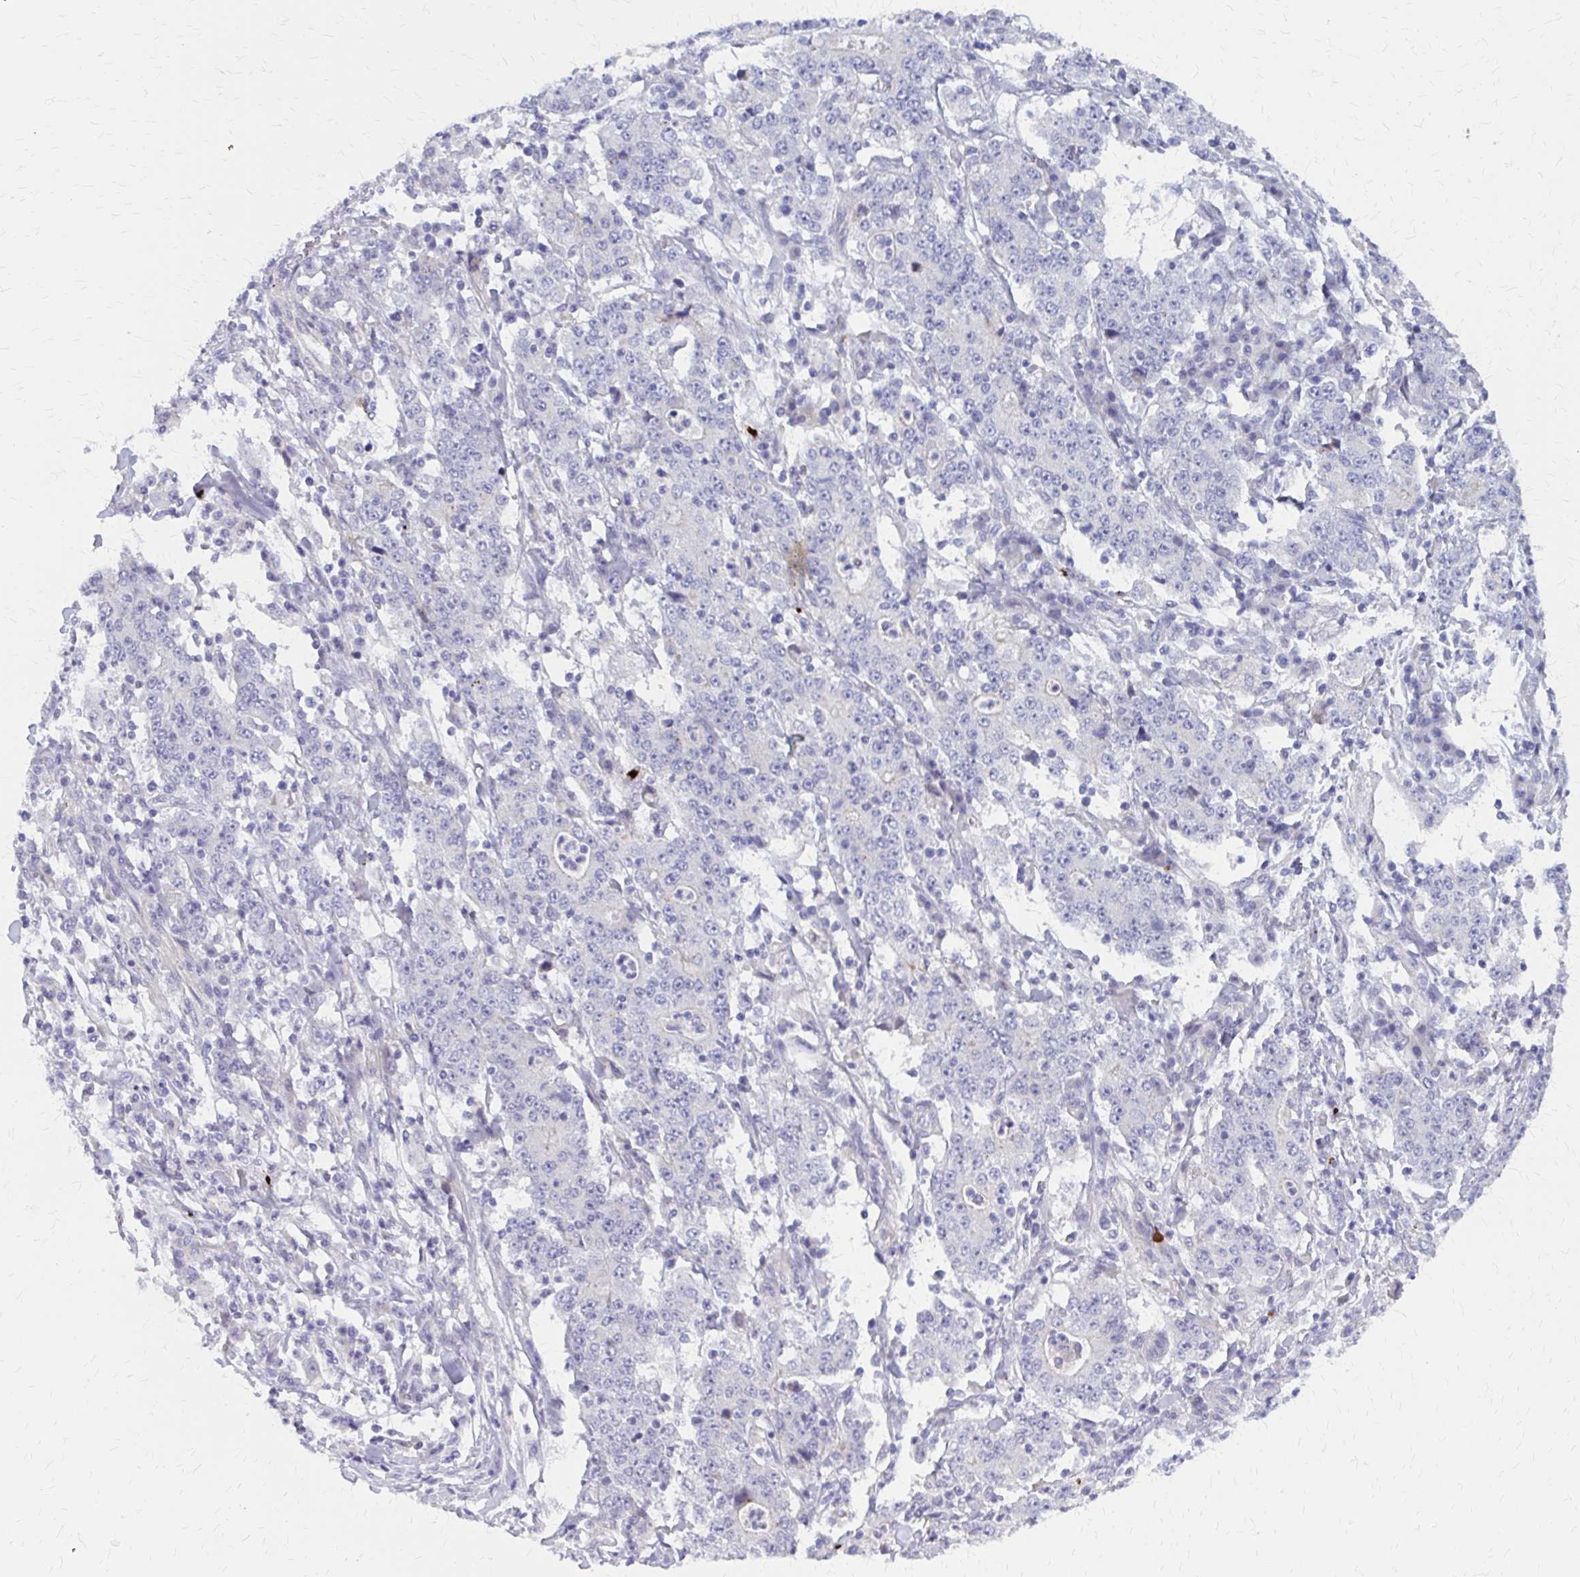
{"staining": {"intensity": "negative", "quantity": "none", "location": "none"}, "tissue": "stomach cancer", "cell_type": "Tumor cells", "image_type": "cancer", "snomed": [{"axis": "morphology", "description": "Normal tissue, NOS"}, {"axis": "morphology", "description": "Adenocarcinoma, NOS"}, {"axis": "topography", "description": "Stomach, upper"}, {"axis": "topography", "description": "Stomach"}], "caption": "The IHC micrograph has no significant expression in tumor cells of stomach cancer (adenocarcinoma) tissue.", "gene": "GLYATL2", "patient": {"sex": "male", "age": 59}}